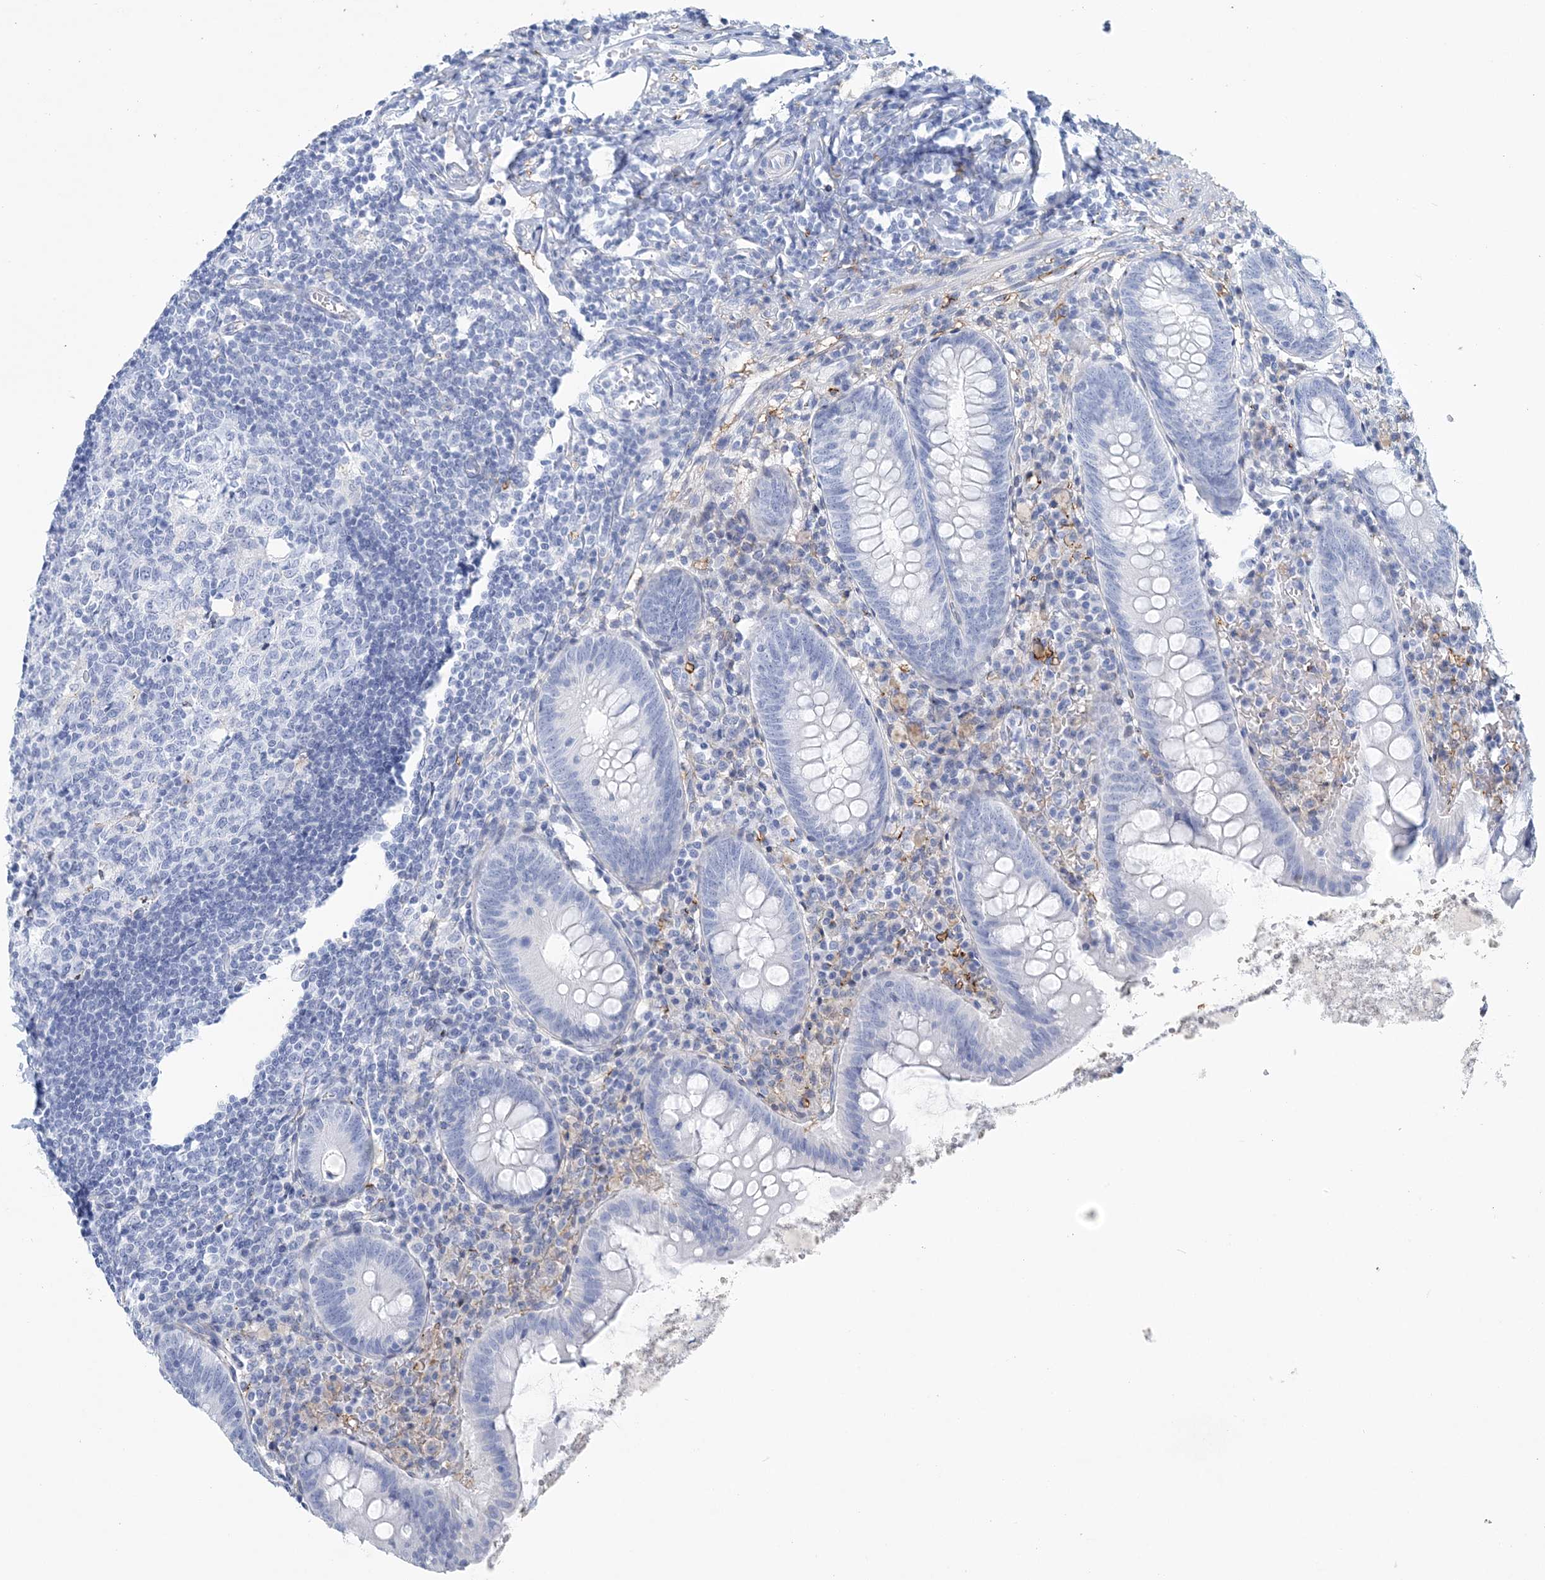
{"staining": {"intensity": "negative", "quantity": "none", "location": "none"}, "tissue": "appendix", "cell_type": "Glandular cells", "image_type": "normal", "snomed": [{"axis": "morphology", "description": "Normal tissue, NOS"}, {"axis": "topography", "description": "Appendix"}], "caption": "Appendix was stained to show a protein in brown. There is no significant expression in glandular cells. Brightfield microscopy of immunohistochemistry (IHC) stained with DAB (brown) and hematoxylin (blue), captured at high magnification.", "gene": "NKX6", "patient": {"sex": "female", "age": 54}}